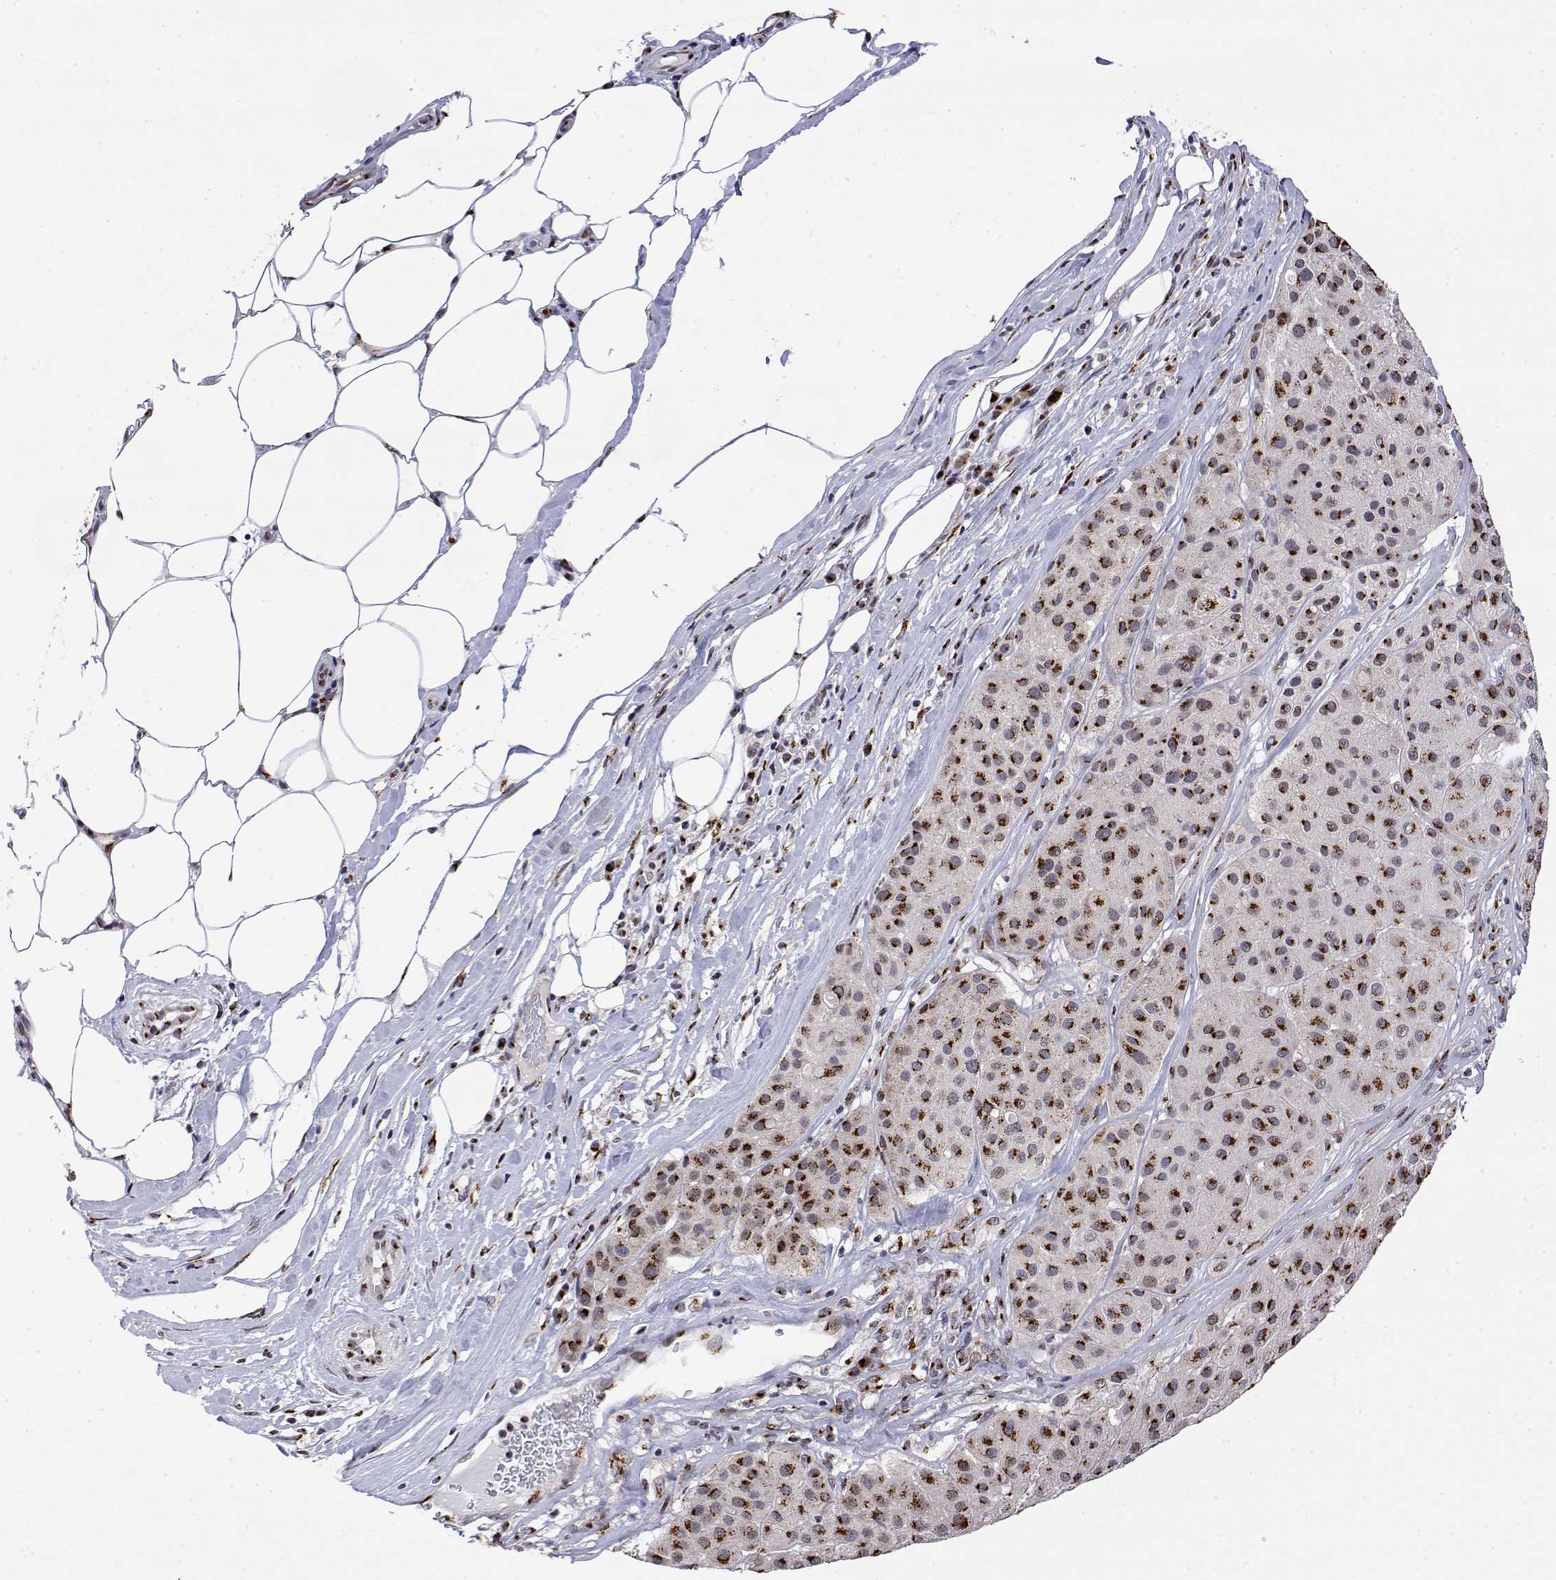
{"staining": {"intensity": "strong", "quantity": ">75%", "location": "cytoplasmic/membranous"}, "tissue": "melanoma", "cell_type": "Tumor cells", "image_type": "cancer", "snomed": [{"axis": "morphology", "description": "Malignant melanoma, Metastatic site"}, {"axis": "topography", "description": "Smooth muscle"}], "caption": "Brown immunohistochemical staining in melanoma reveals strong cytoplasmic/membranous expression in about >75% of tumor cells.", "gene": "YIPF3", "patient": {"sex": "male", "age": 41}}